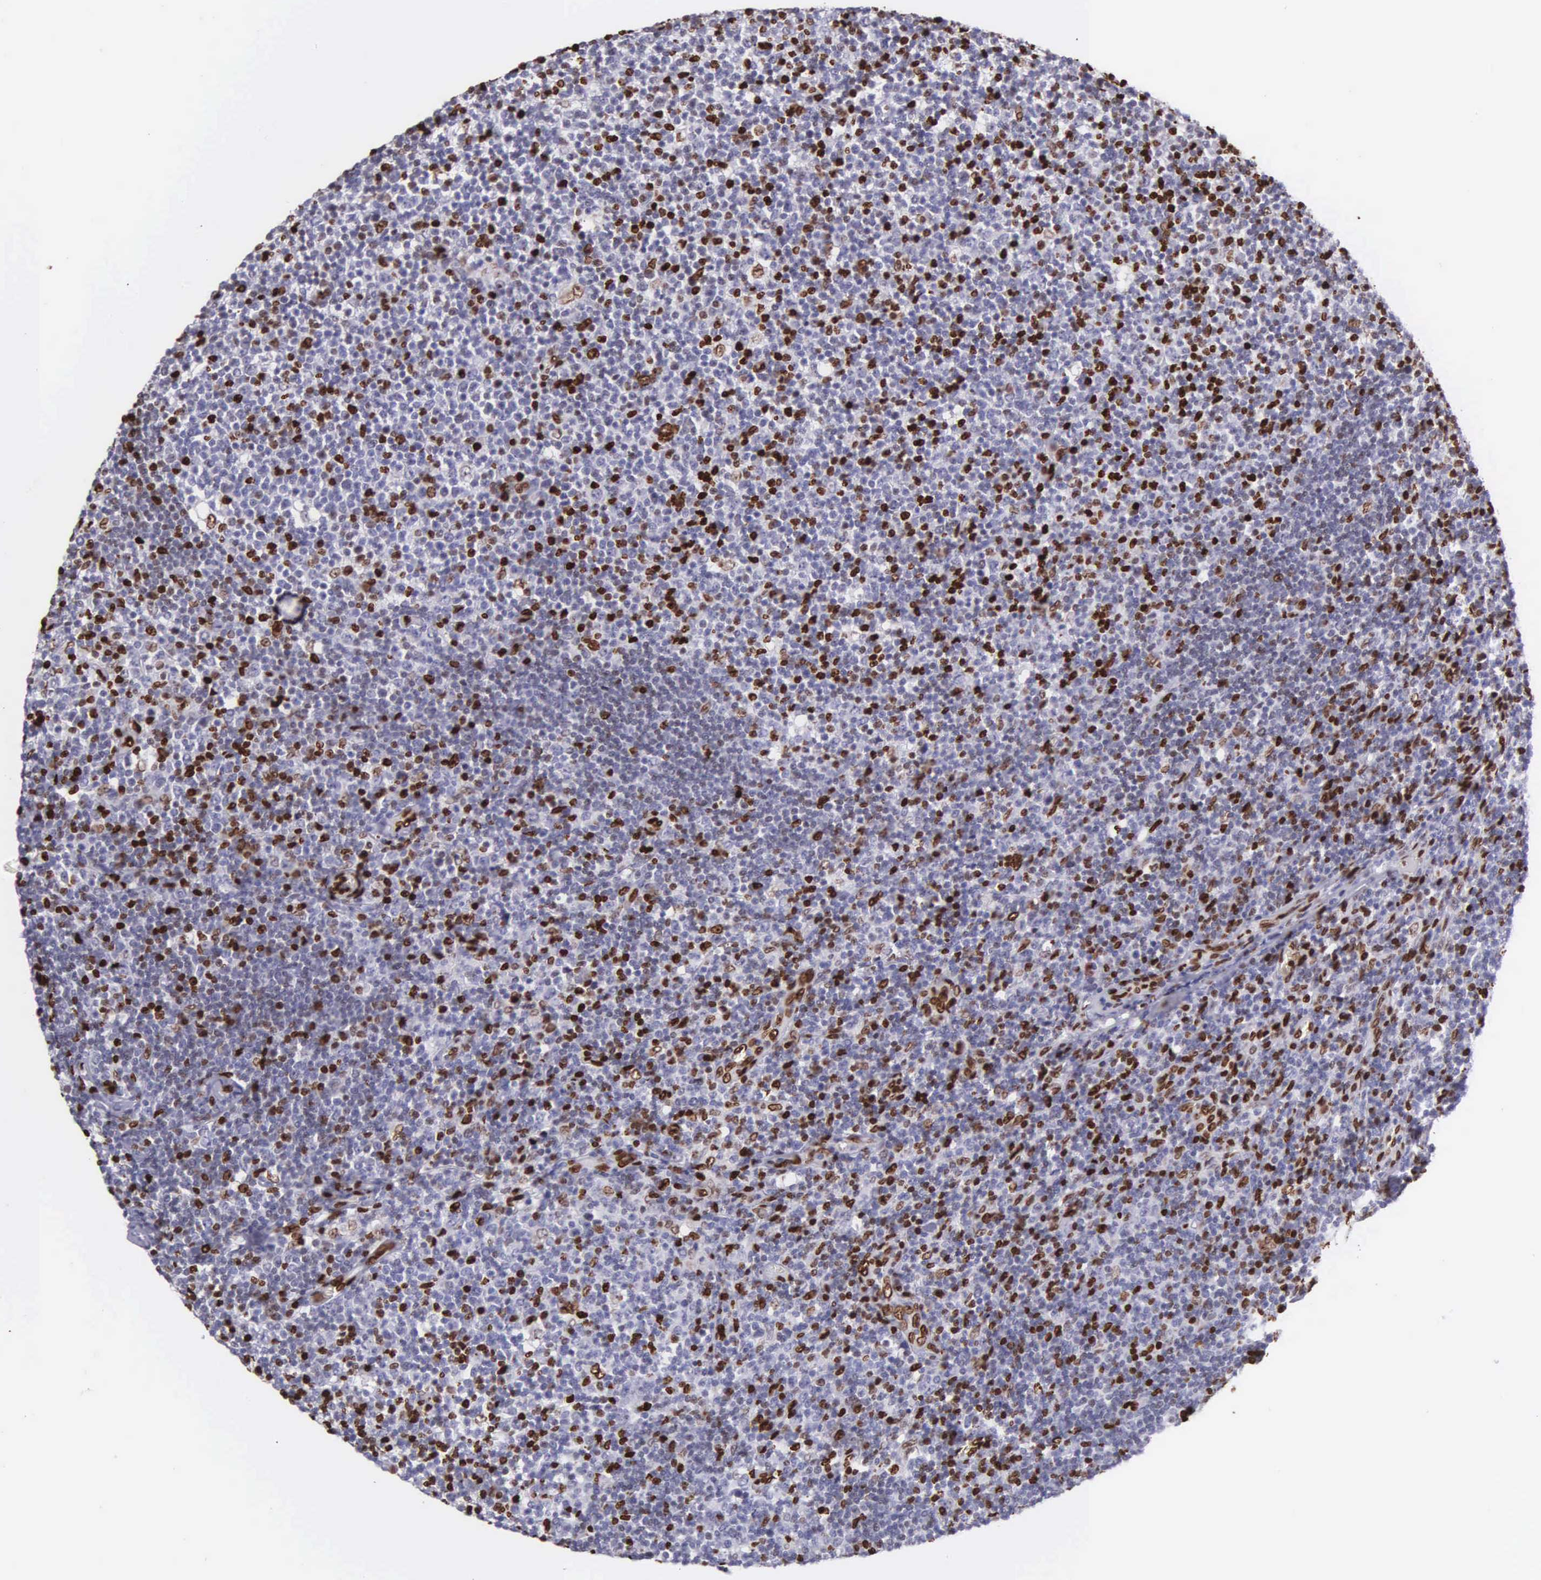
{"staining": {"intensity": "strong", "quantity": "25%-75%", "location": "nuclear"}, "tissue": "lymphoma", "cell_type": "Tumor cells", "image_type": "cancer", "snomed": [{"axis": "morphology", "description": "Malignant lymphoma, non-Hodgkin's type, Low grade"}, {"axis": "topography", "description": "Lymph node"}], "caption": "Immunohistochemistry staining of low-grade malignant lymphoma, non-Hodgkin's type, which shows high levels of strong nuclear staining in approximately 25%-75% of tumor cells indicating strong nuclear protein expression. The staining was performed using DAB (brown) for protein detection and nuclei were counterstained in hematoxylin (blue).", "gene": "H1-0", "patient": {"sex": "male", "age": 74}}